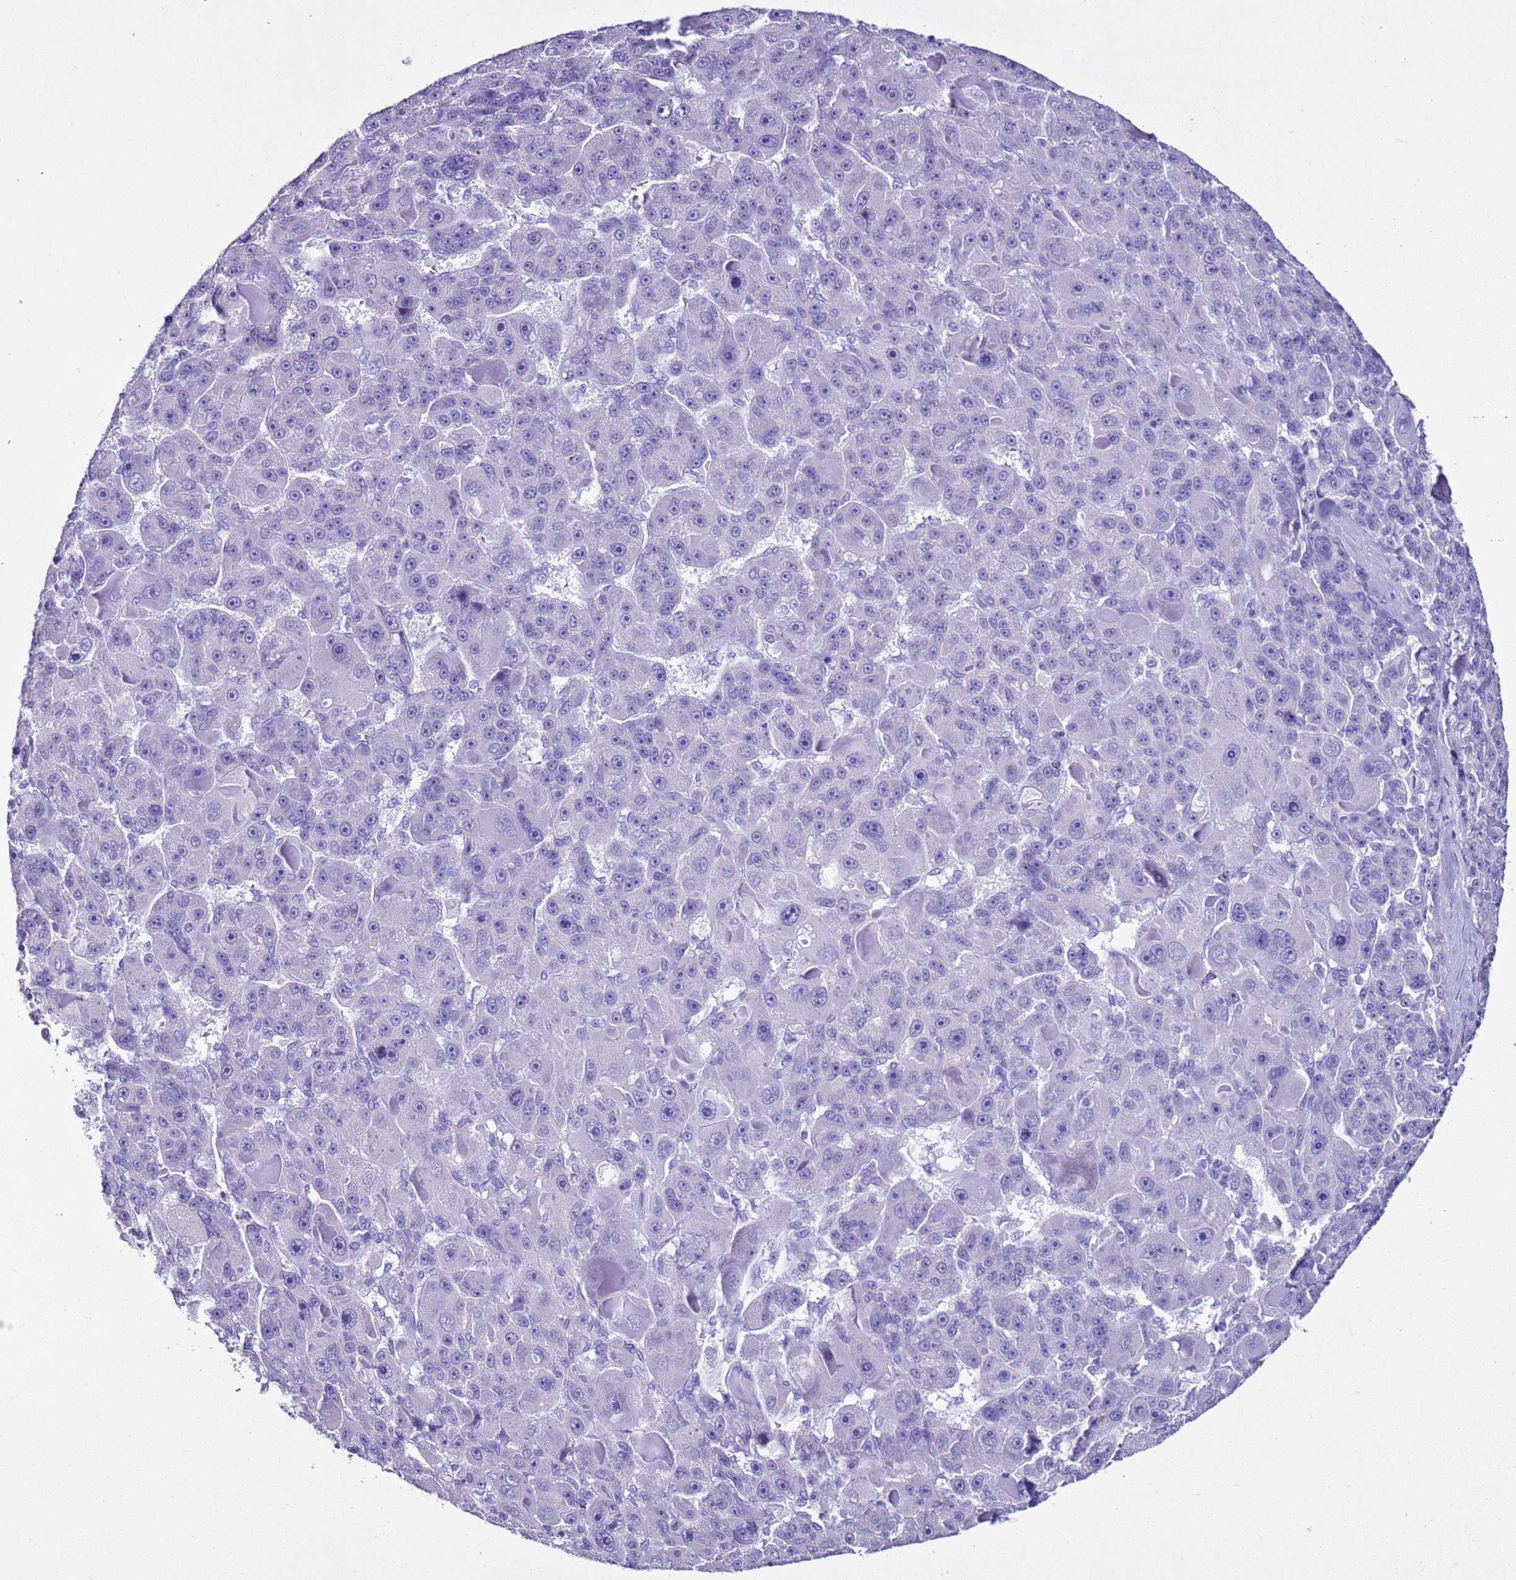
{"staining": {"intensity": "negative", "quantity": "none", "location": "none"}, "tissue": "liver cancer", "cell_type": "Tumor cells", "image_type": "cancer", "snomed": [{"axis": "morphology", "description": "Carcinoma, Hepatocellular, NOS"}, {"axis": "topography", "description": "Liver"}], "caption": "An IHC histopathology image of liver cancer (hepatocellular carcinoma) is shown. There is no staining in tumor cells of liver cancer (hepatocellular carcinoma).", "gene": "LCMT1", "patient": {"sex": "male", "age": 76}}